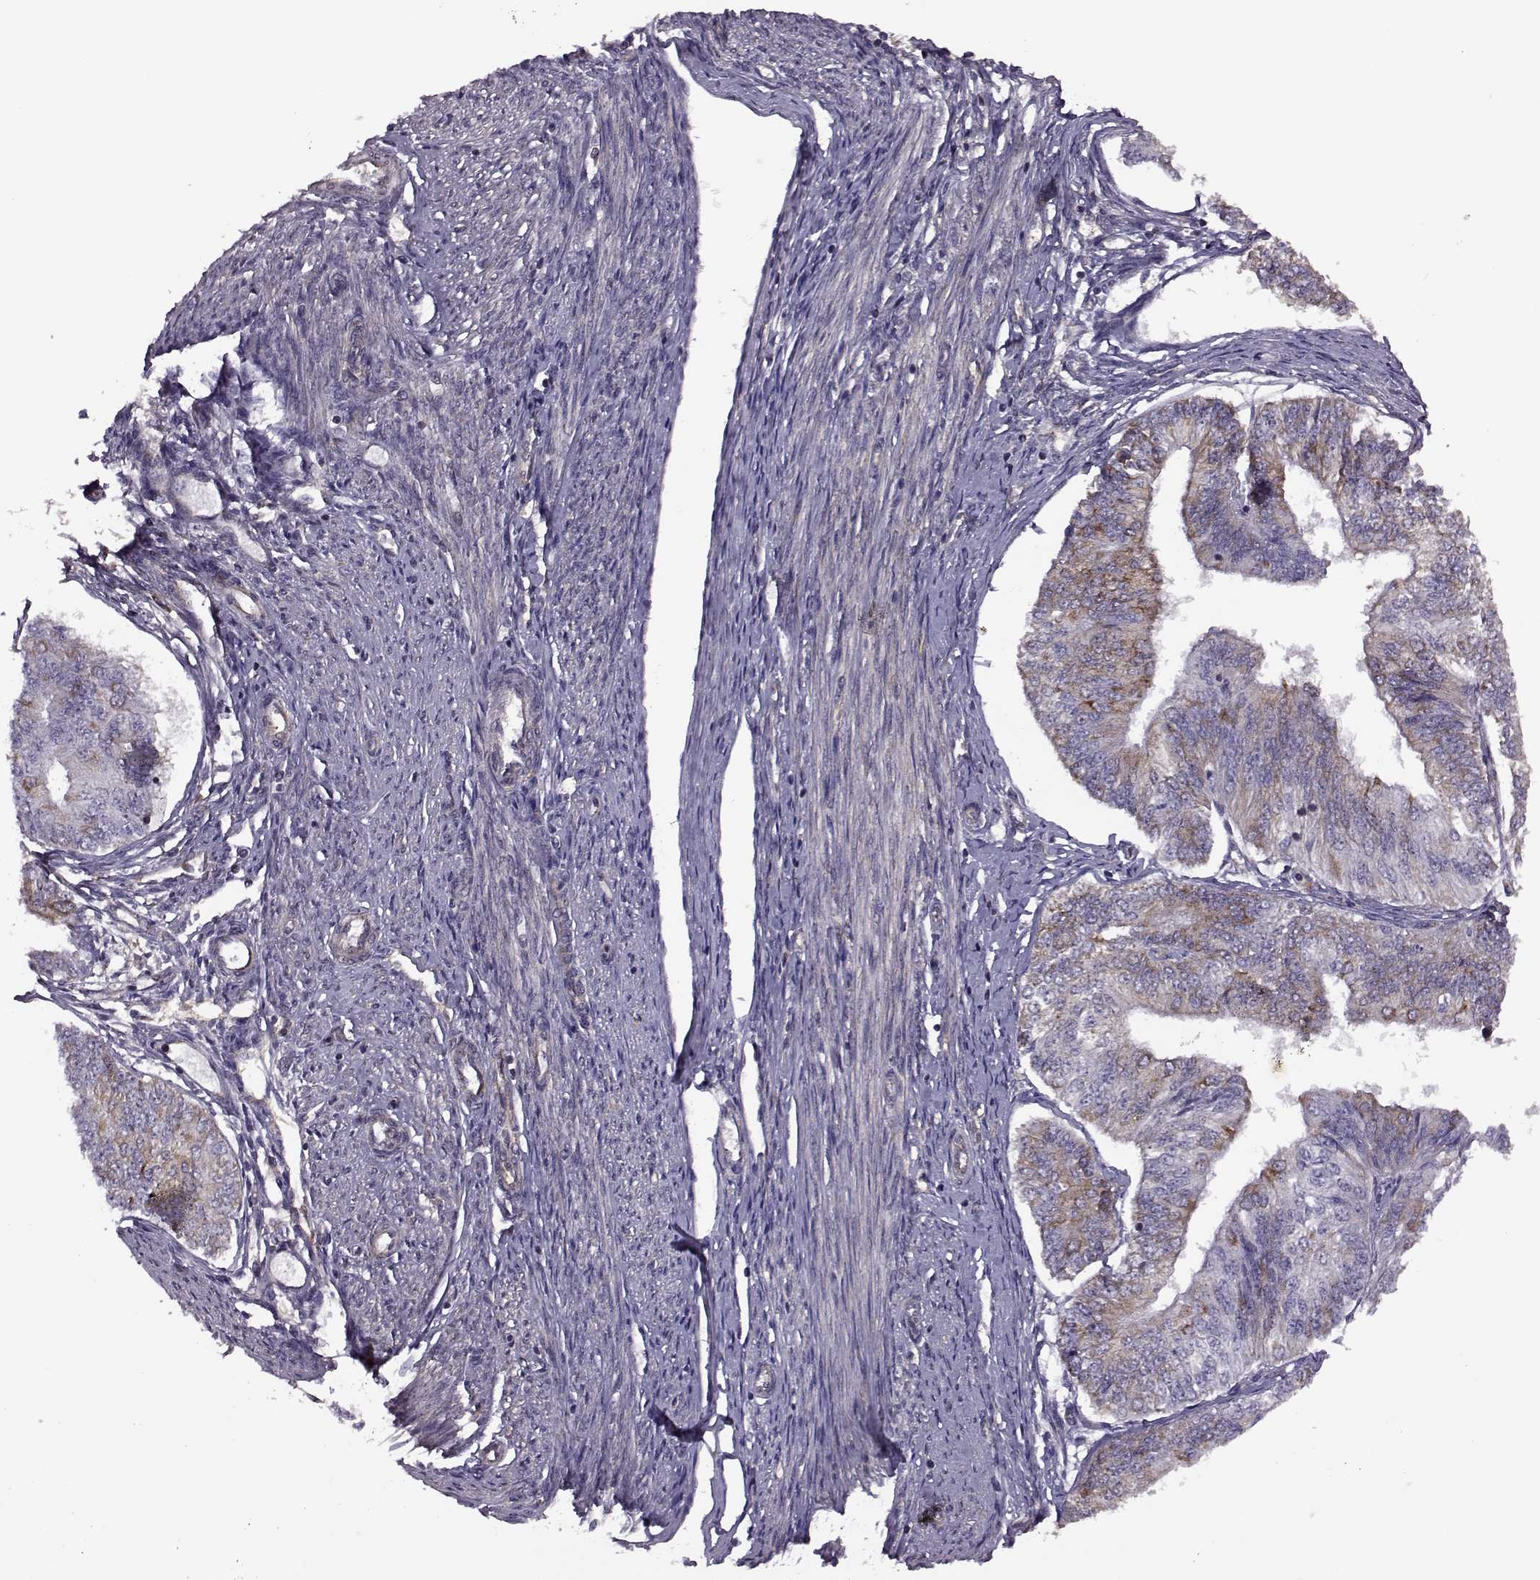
{"staining": {"intensity": "moderate", "quantity": ">75%", "location": "cytoplasmic/membranous"}, "tissue": "endometrial cancer", "cell_type": "Tumor cells", "image_type": "cancer", "snomed": [{"axis": "morphology", "description": "Adenocarcinoma, NOS"}, {"axis": "topography", "description": "Endometrium"}], "caption": "IHC (DAB (3,3'-diaminobenzidine)) staining of adenocarcinoma (endometrial) exhibits moderate cytoplasmic/membranous protein staining in approximately >75% of tumor cells.", "gene": "URI1", "patient": {"sex": "female", "age": 58}}